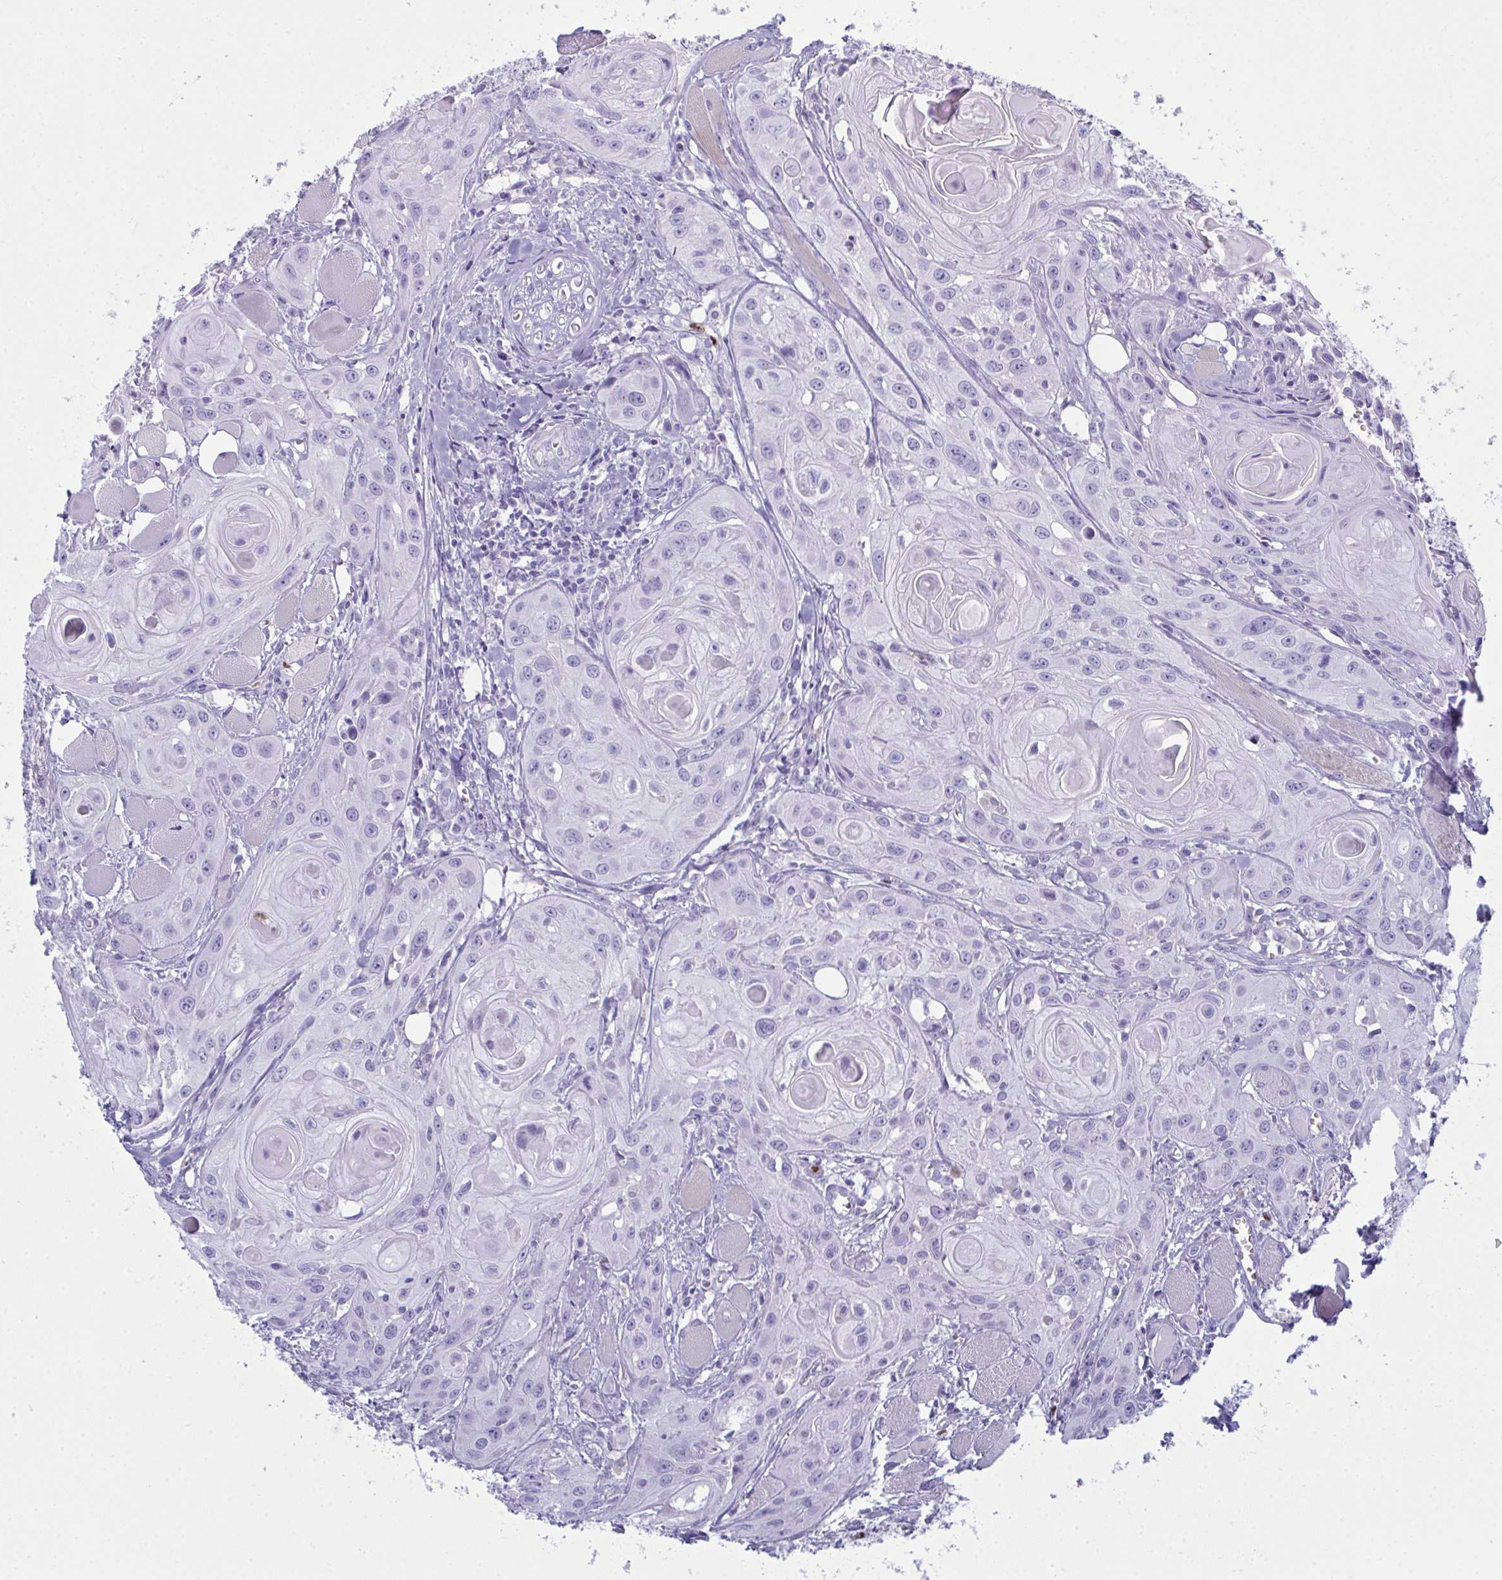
{"staining": {"intensity": "negative", "quantity": "none", "location": "none"}, "tissue": "head and neck cancer", "cell_type": "Tumor cells", "image_type": "cancer", "snomed": [{"axis": "morphology", "description": "Squamous cell carcinoma, NOS"}, {"axis": "topography", "description": "Oral tissue"}, {"axis": "topography", "description": "Head-Neck"}], "caption": "A histopathology image of human head and neck cancer (squamous cell carcinoma) is negative for staining in tumor cells.", "gene": "SERPINB10", "patient": {"sex": "male", "age": 58}}